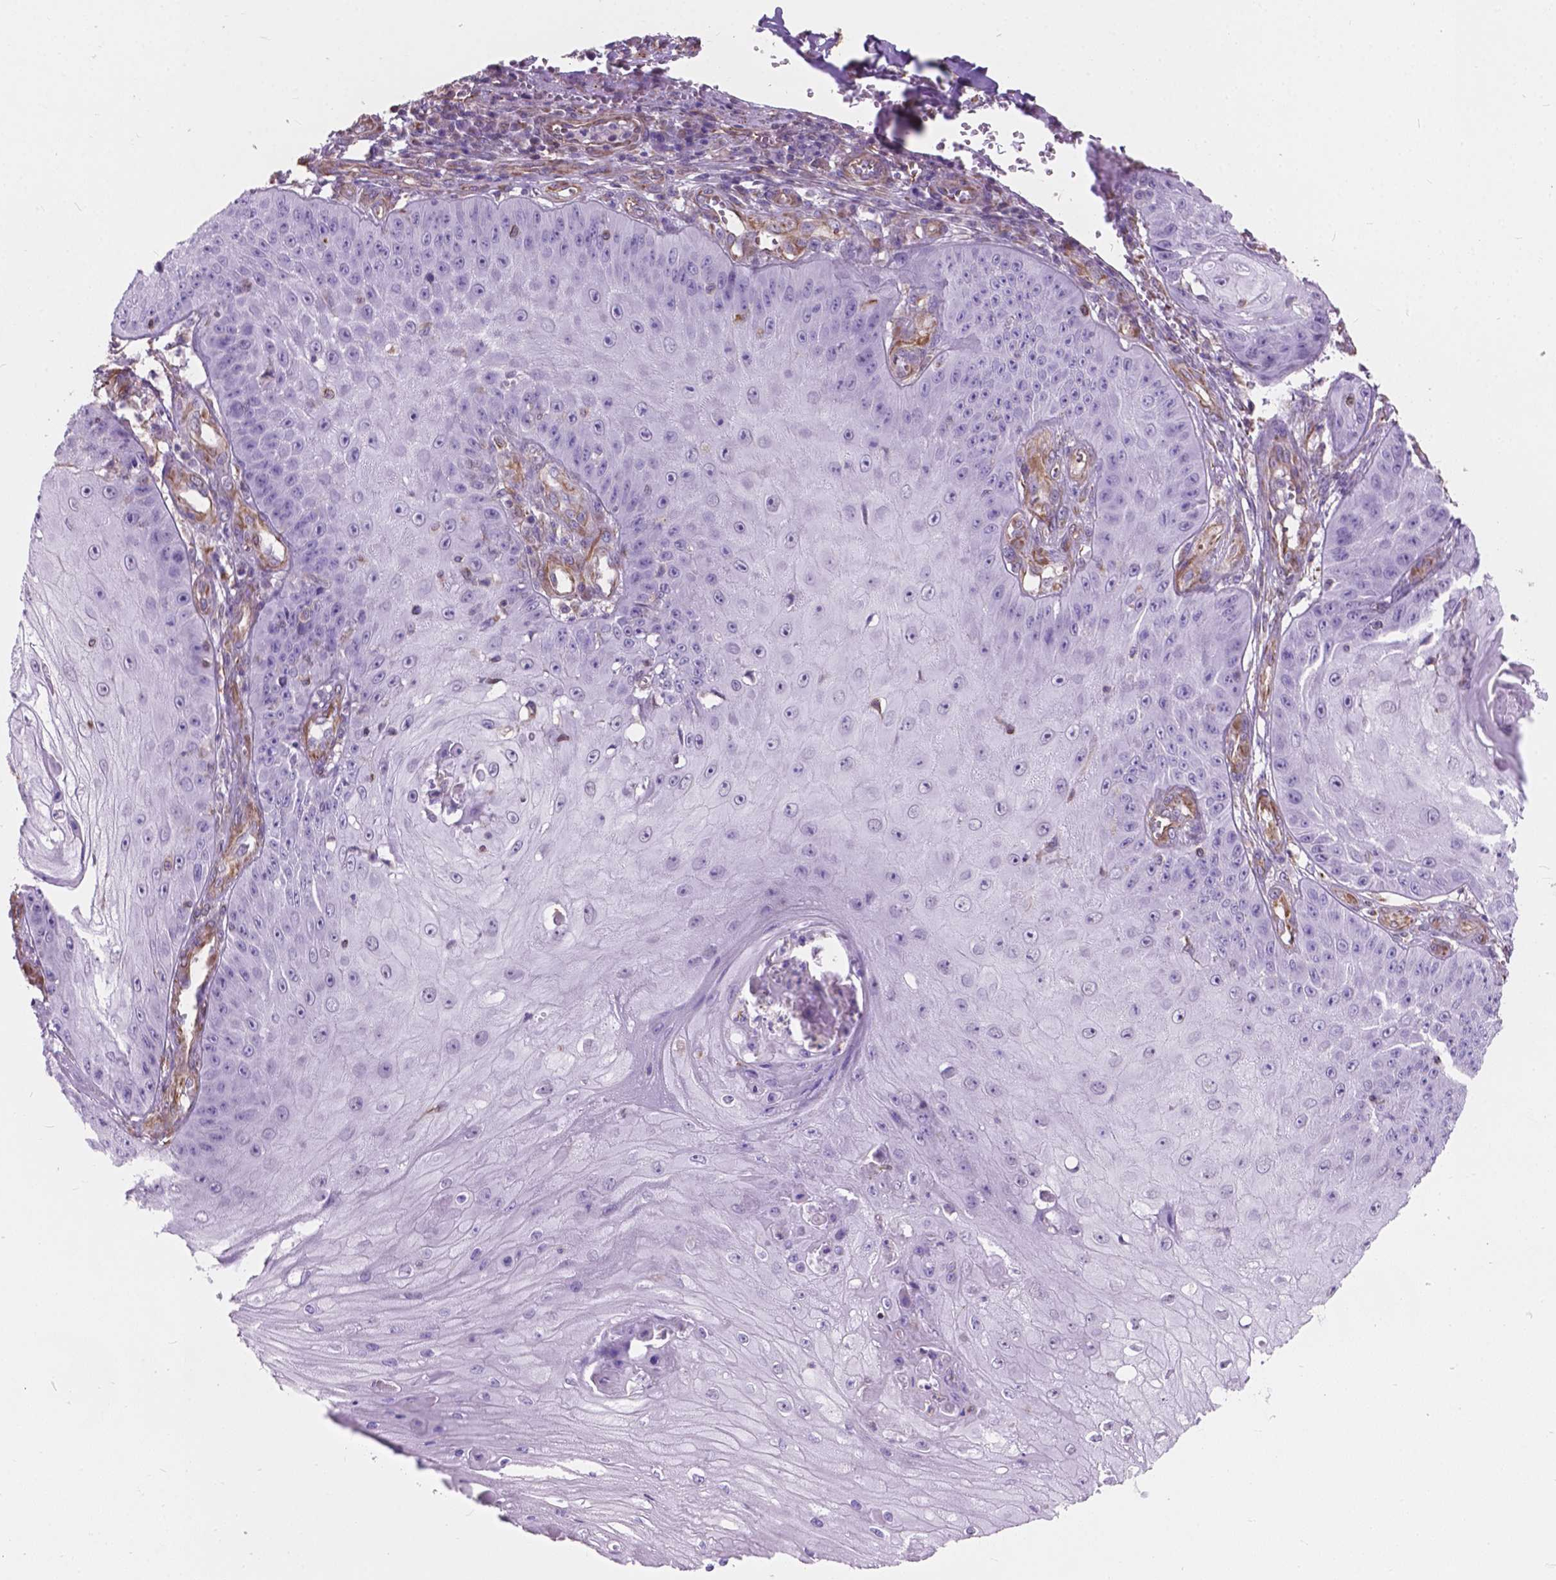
{"staining": {"intensity": "negative", "quantity": "none", "location": "none"}, "tissue": "skin cancer", "cell_type": "Tumor cells", "image_type": "cancer", "snomed": [{"axis": "morphology", "description": "Squamous cell carcinoma, NOS"}, {"axis": "topography", "description": "Skin"}], "caption": "Tumor cells show no significant protein positivity in squamous cell carcinoma (skin).", "gene": "AMOT", "patient": {"sex": "male", "age": 70}}